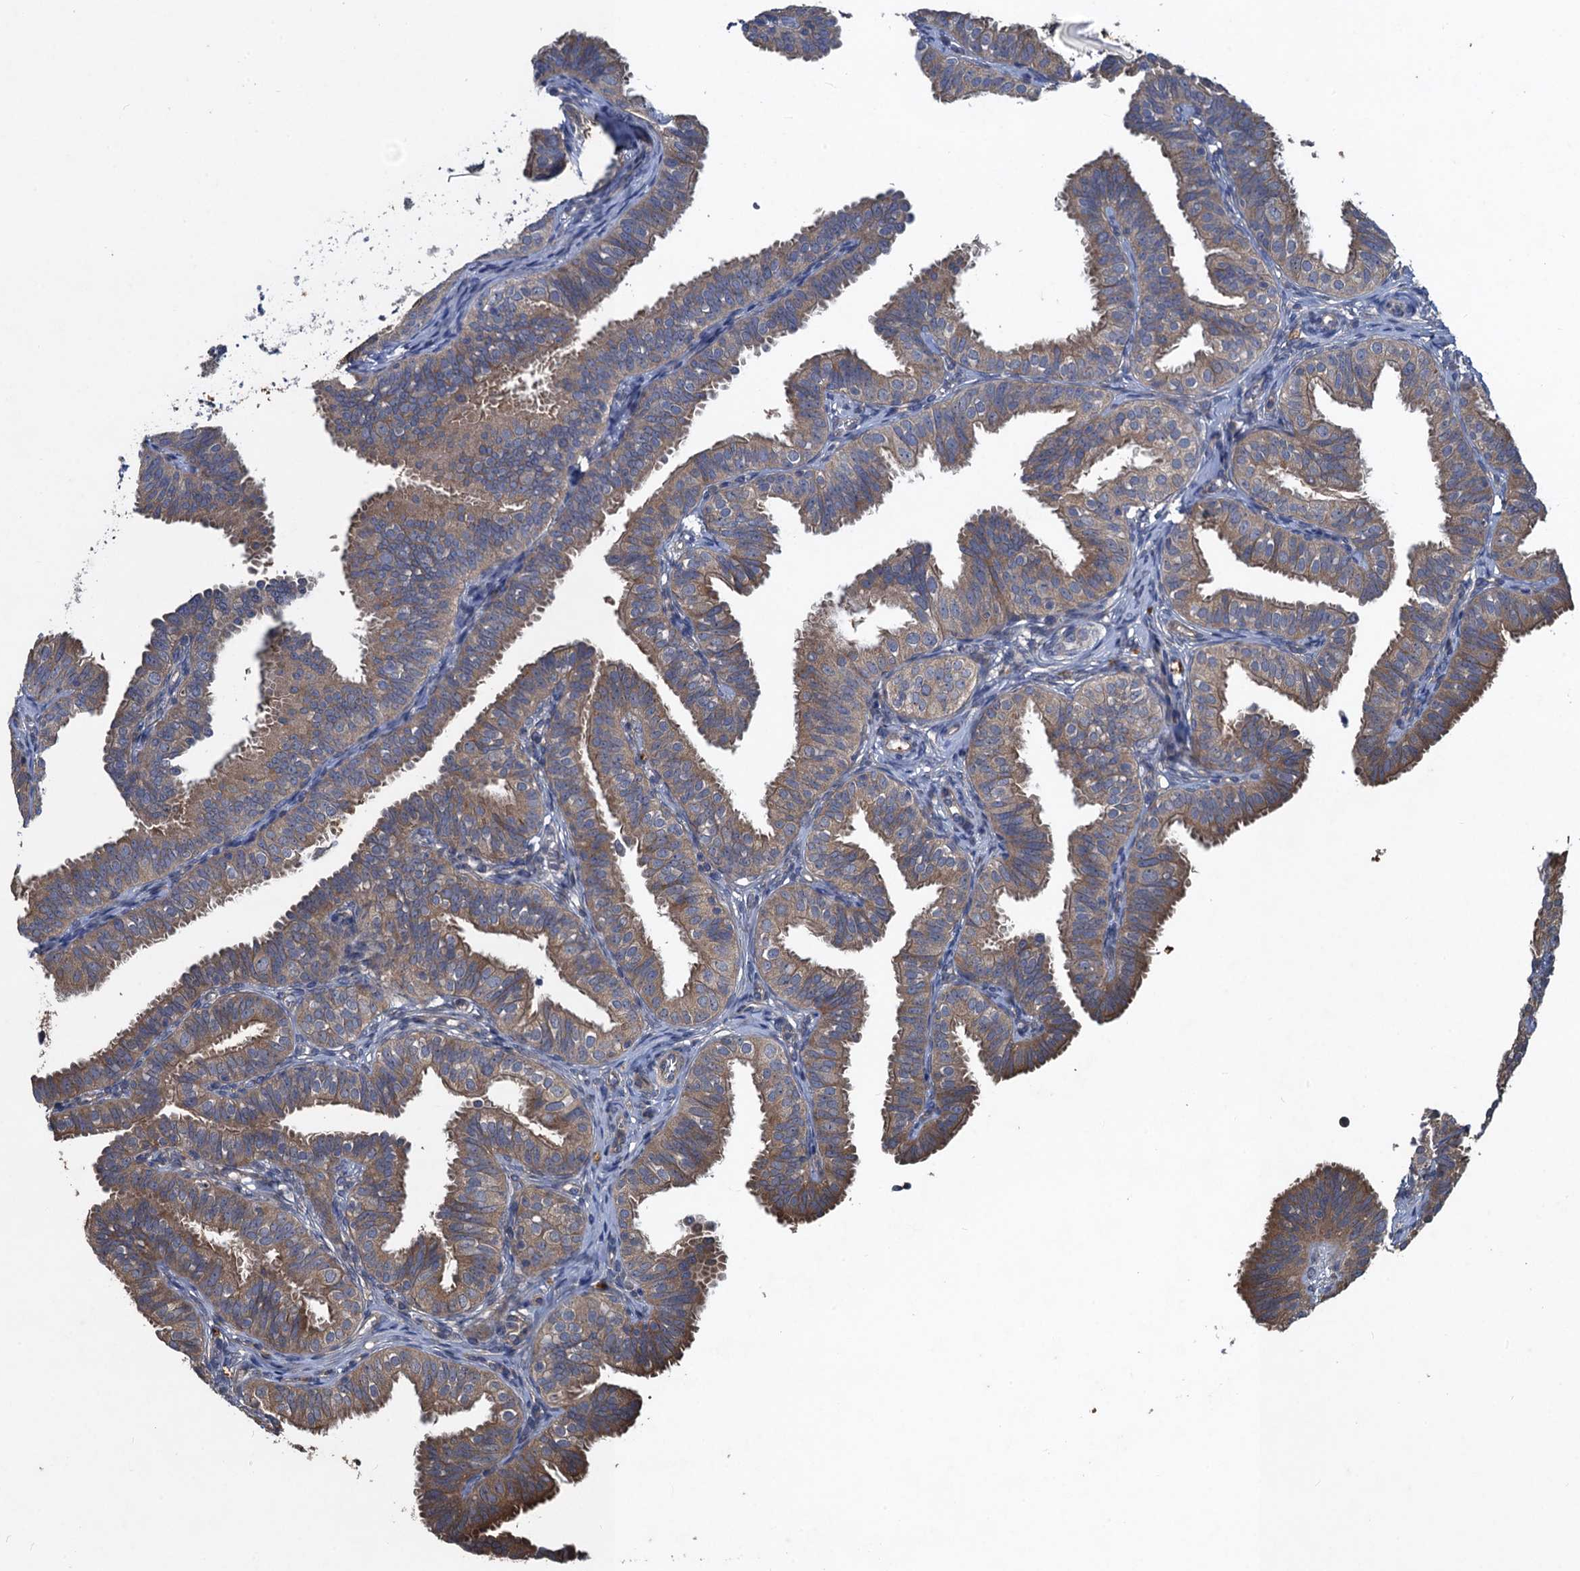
{"staining": {"intensity": "moderate", "quantity": "25%-75%", "location": "cytoplasmic/membranous"}, "tissue": "fallopian tube", "cell_type": "Glandular cells", "image_type": "normal", "snomed": [{"axis": "morphology", "description": "Normal tissue, NOS"}, {"axis": "topography", "description": "Fallopian tube"}], "caption": "A photomicrograph of human fallopian tube stained for a protein exhibits moderate cytoplasmic/membranous brown staining in glandular cells. The protein of interest is shown in brown color, while the nuclei are stained blue.", "gene": "SNAP29", "patient": {"sex": "female", "age": 35}}